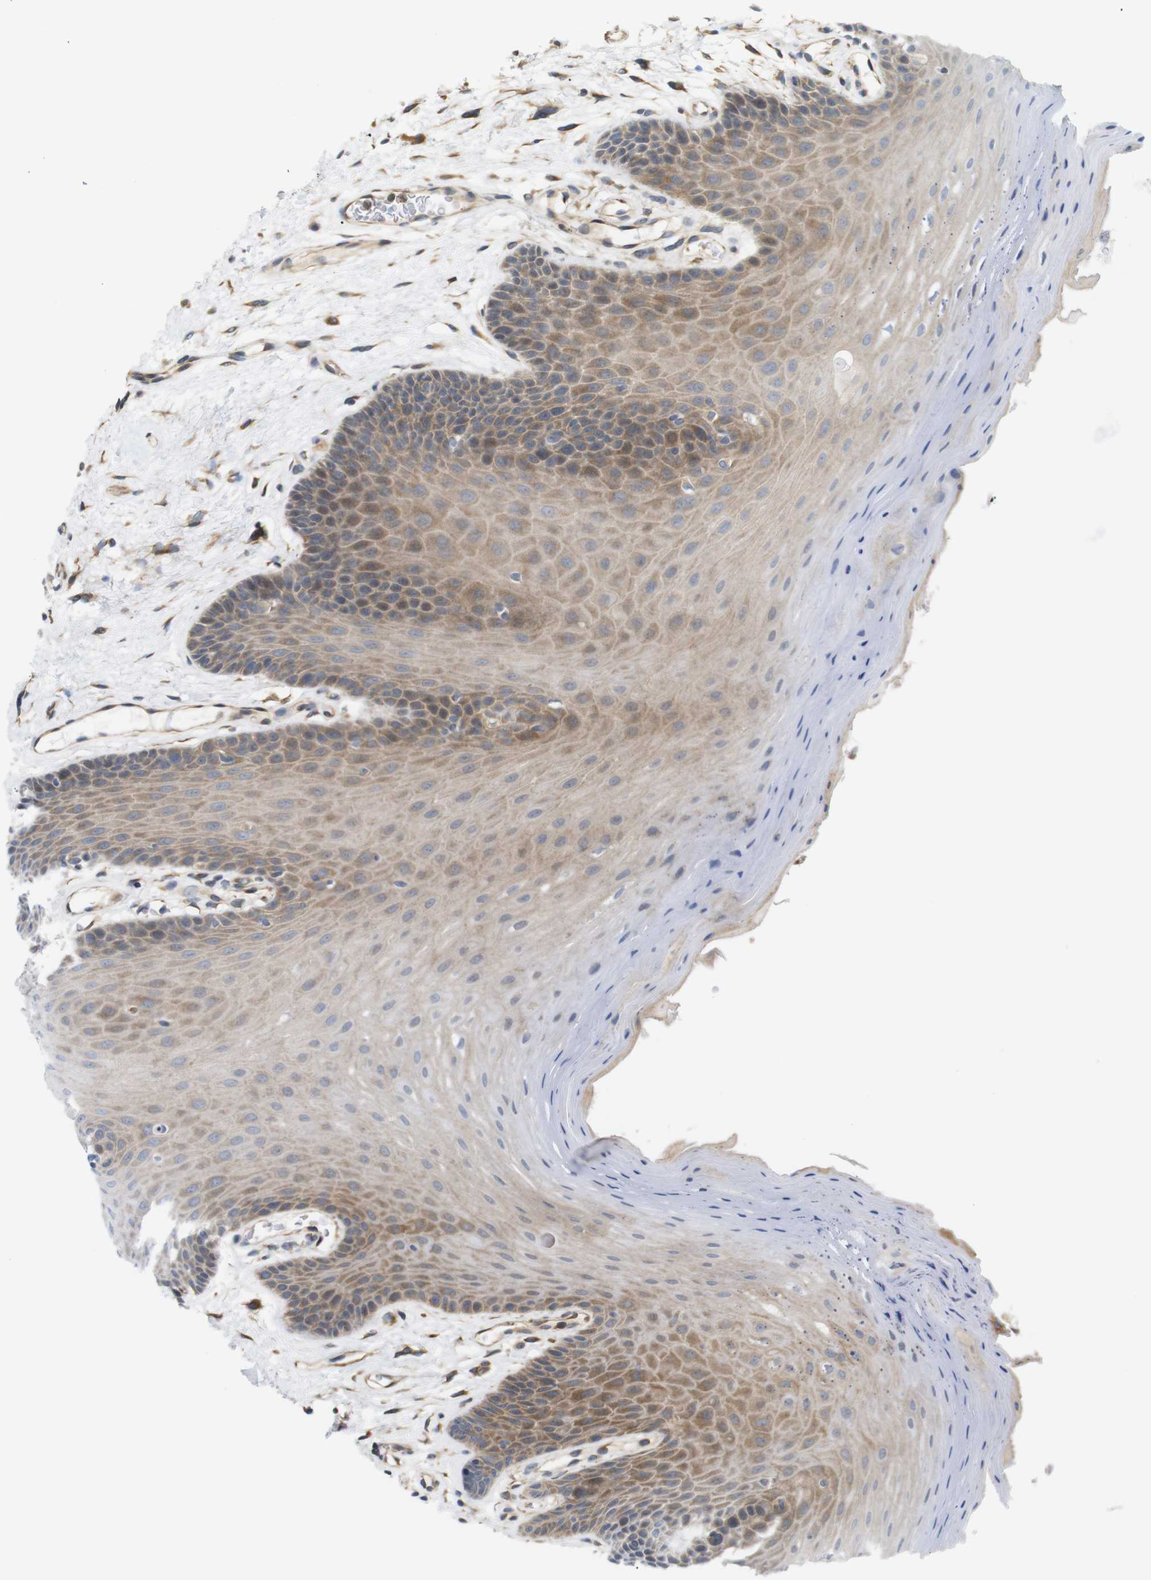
{"staining": {"intensity": "moderate", "quantity": ">75%", "location": "cytoplasmic/membranous"}, "tissue": "oral mucosa", "cell_type": "Squamous epithelial cells", "image_type": "normal", "snomed": [{"axis": "morphology", "description": "Normal tissue, NOS"}, {"axis": "morphology", "description": "Squamous cell carcinoma, NOS"}, {"axis": "topography", "description": "Skeletal muscle"}, {"axis": "topography", "description": "Adipose tissue"}, {"axis": "topography", "description": "Vascular tissue"}, {"axis": "topography", "description": "Oral tissue"}, {"axis": "topography", "description": "Peripheral nerve tissue"}, {"axis": "topography", "description": "Head-Neck"}], "caption": "Immunohistochemistry (DAB (3,3'-diaminobenzidine)) staining of normal oral mucosa demonstrates moderate cytoplasmic/membranous protein positivity in about >75% of squamous epithelial cells. (Brightfield microscopy of DAB IHC at high magnification).", "gene": "RPTOR", "patient": {"sex": "male", "age": 71}}